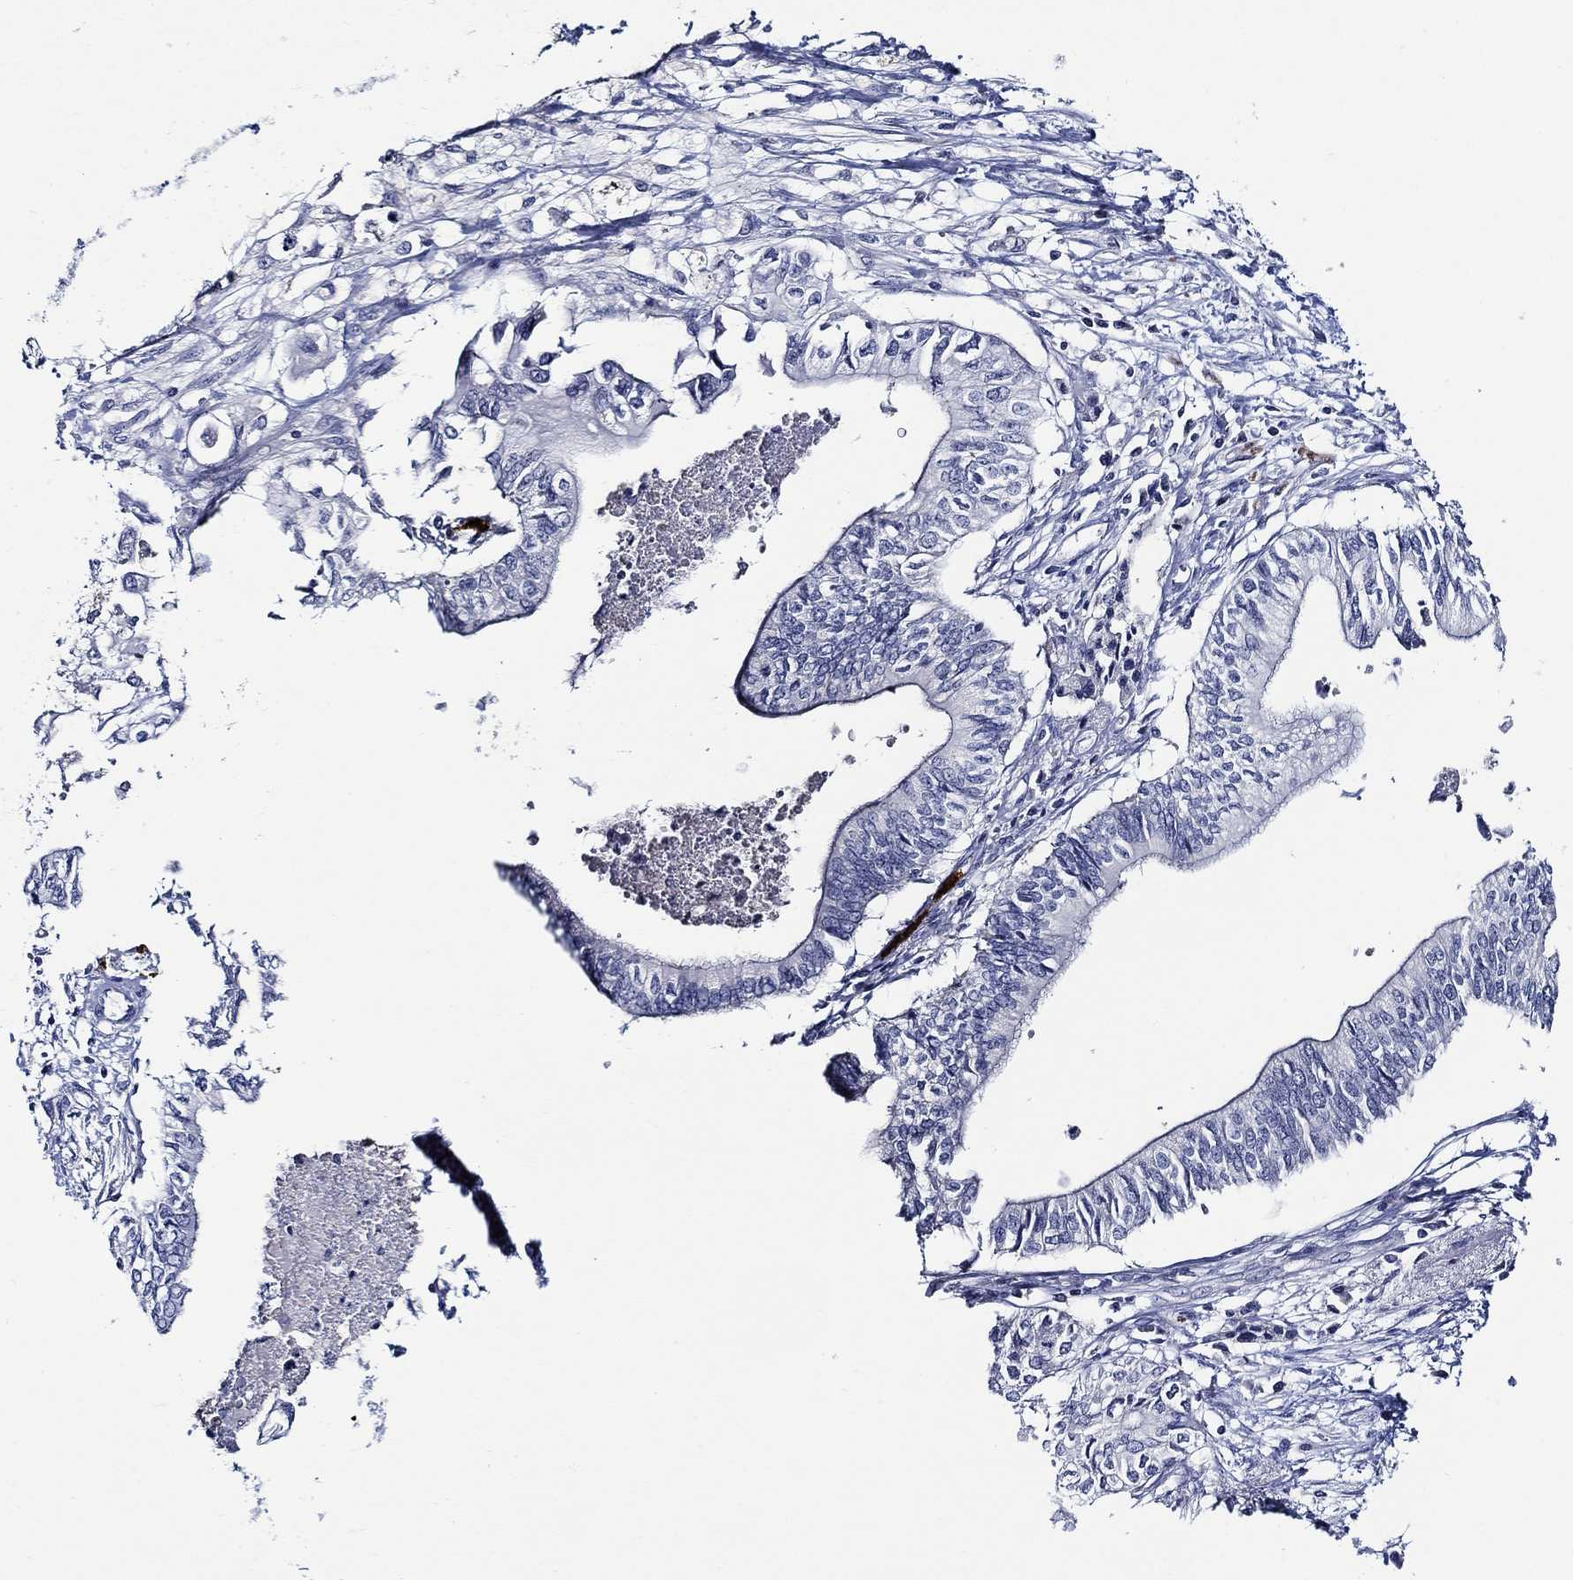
{"staining": {"intensity": "negative", "quantity": "none", "location": "none"}, "tissue": "pancreatic cancer", "cell_type": "Tumor cells", "image_type": "cancer", "snomed": [{"axis": "morphology", "description": "Adenocarcinoma, NOS"}, {"axis": "topography", "description": "Pancreas"}], "caption": "Immunohistochemistry (IHC) of pancreatic adenocarcinoma displays no positivity in tumor cells.", "gene": "ALOX12", "patient": {"sex": "female", "age": 61}}